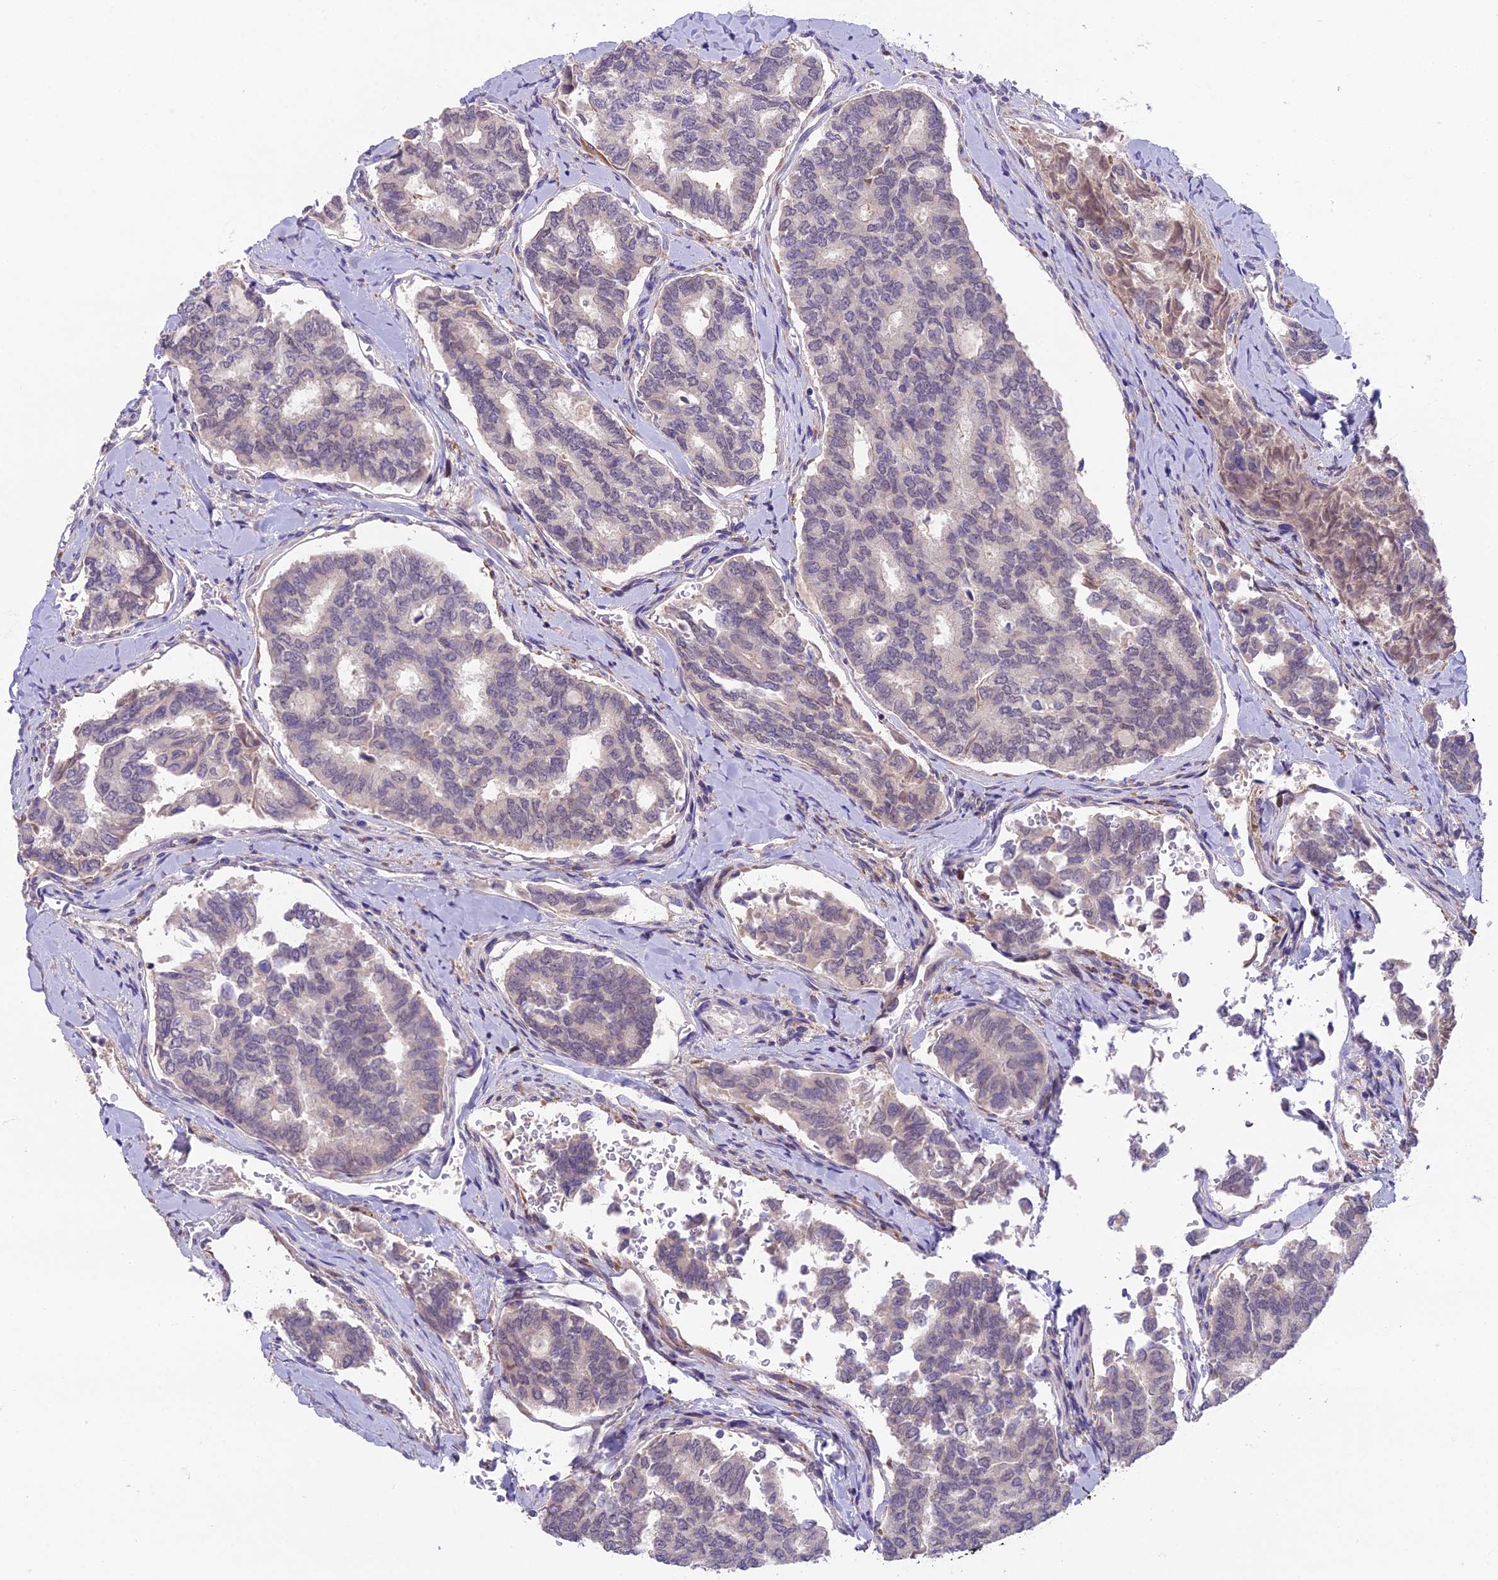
{"staining": {"intensity": "negative", "quantity": "none", "location": "none"}, "tissue": "thyroid cancer", "cell_type": "Tumor cells", "image_type": "cancer", "snomed": [{"axis": "morphology", "description": "Papillary adenocarcinoma, NOS"}, {"axis": "topography", "description": "Thyroid gland"}], "caption": "Papillary adenocarcinoma (thyroid) stained for a protein using IHC demonstrates no expression tumor cells.", "gene": "PUS10", "patient": {"sex": "female", "age": 35}}